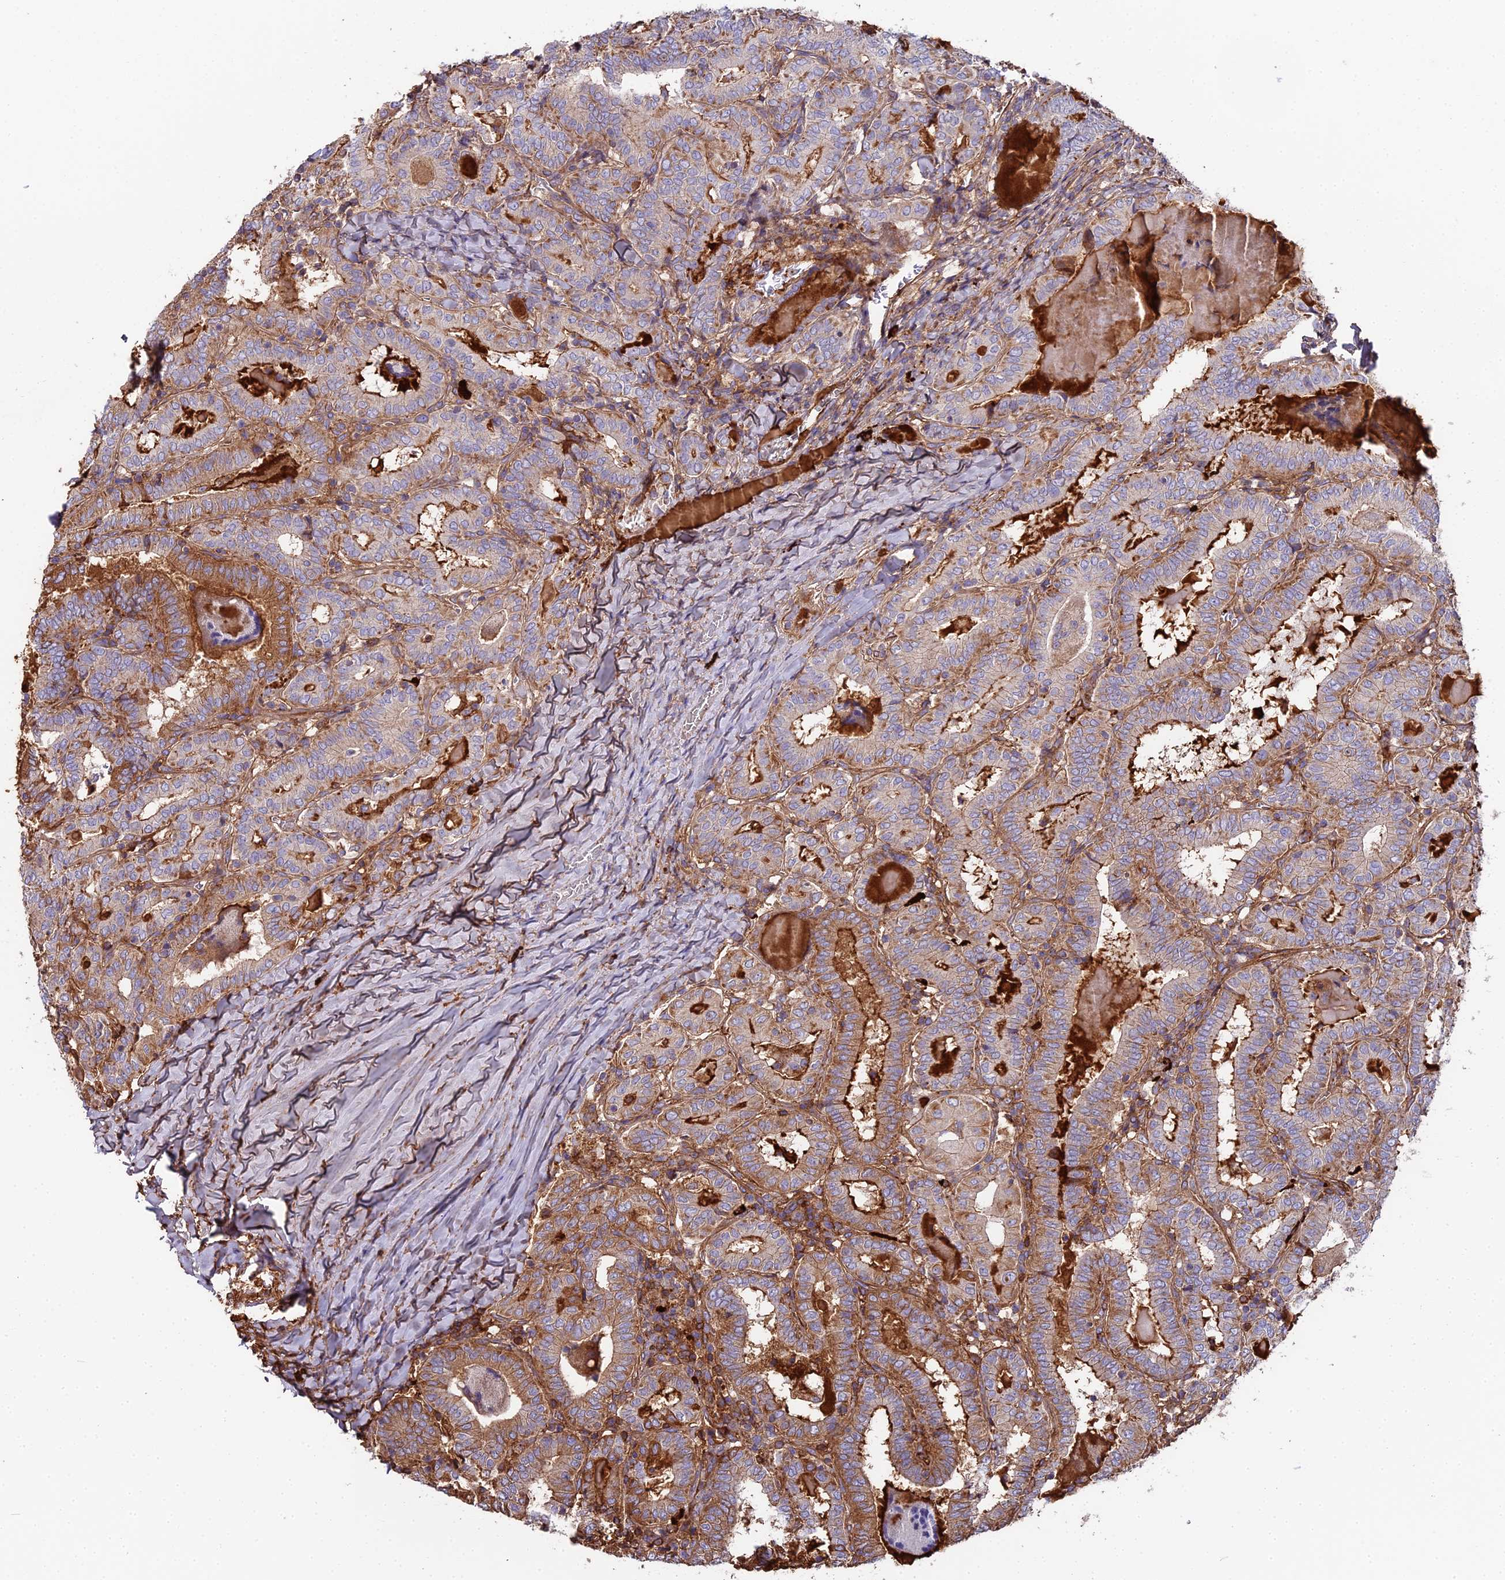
{"staining": {"intensity": "strong", "quantity": "25%-75%", "location": "cytoplasmic/membranous"}, "tissue": "thyroid cancer", "cell_type": "Tumor cells", "image_type": "cancer", "snomed": [{"axis": "morphology", "description": "Papillary adenocarcinoma, NOS"}, {"axis": "topography", "description": "Thyroid gland"}], "caption": "Immunohistochemistry photomicrograph of human thyroid cancer stained for a protein (brown), which shows high levels of strong cytoplasmic/membranous expression in about 25%-75% of tumor cells.", "gene": "BEX4", "patient": {"sex": "female", "age": 72}}